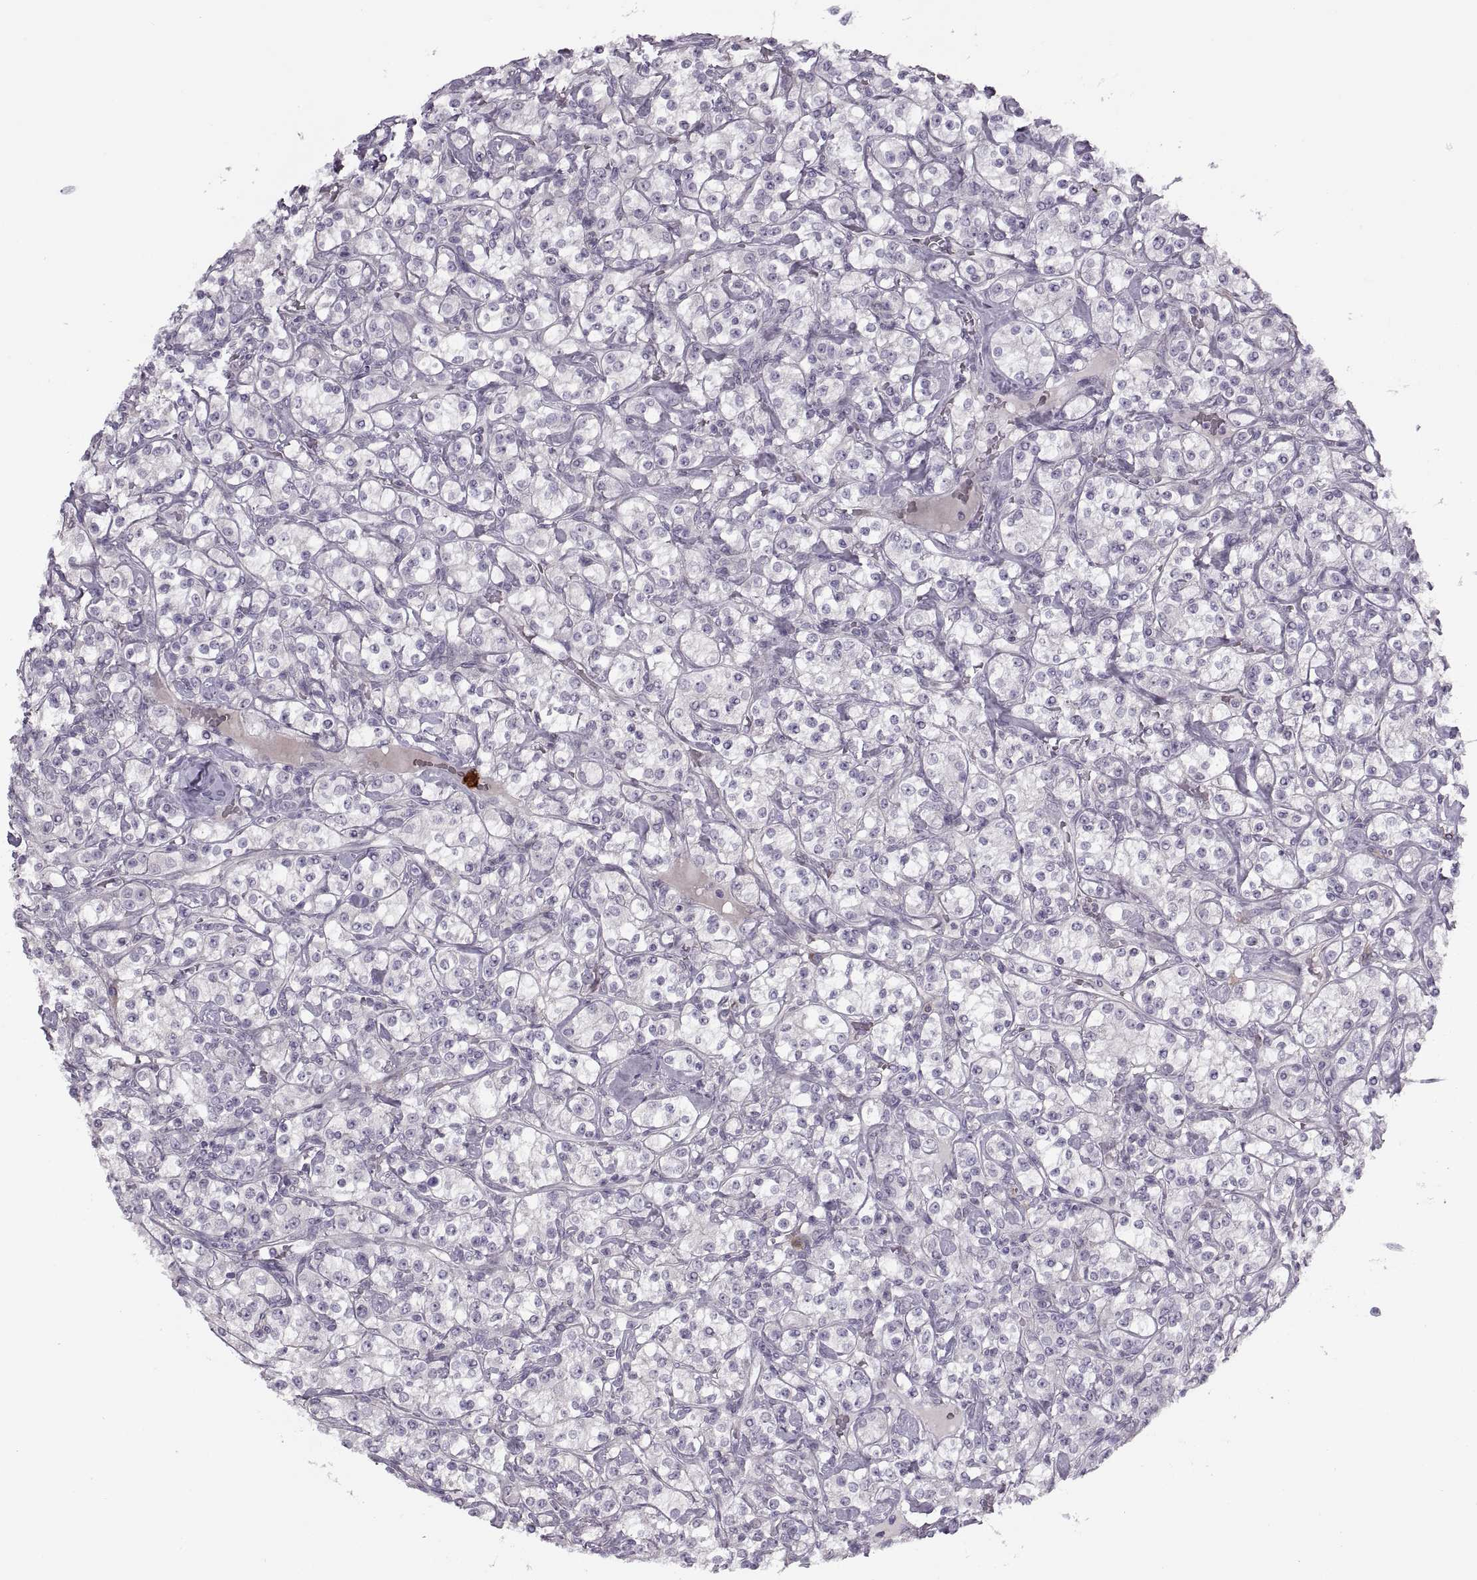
{"staining": {"intensity": "negative", "quantity": "none", "location": "none"}, "tissue": "renal cancer", "cell_type": "Tumor cells", "image_type": "cancer", "snomed": [{"axis": "morphology", "description": "Adenocarcinoma, NOS"}, {"axis": "topography", "description": "Kidney"}], "caption": "Tumor cells are negative for brown protein staining in renal cancer (adenocarcinoma).", "gene": "H2AP", "patient": {"sex": "male", "age": 77}}